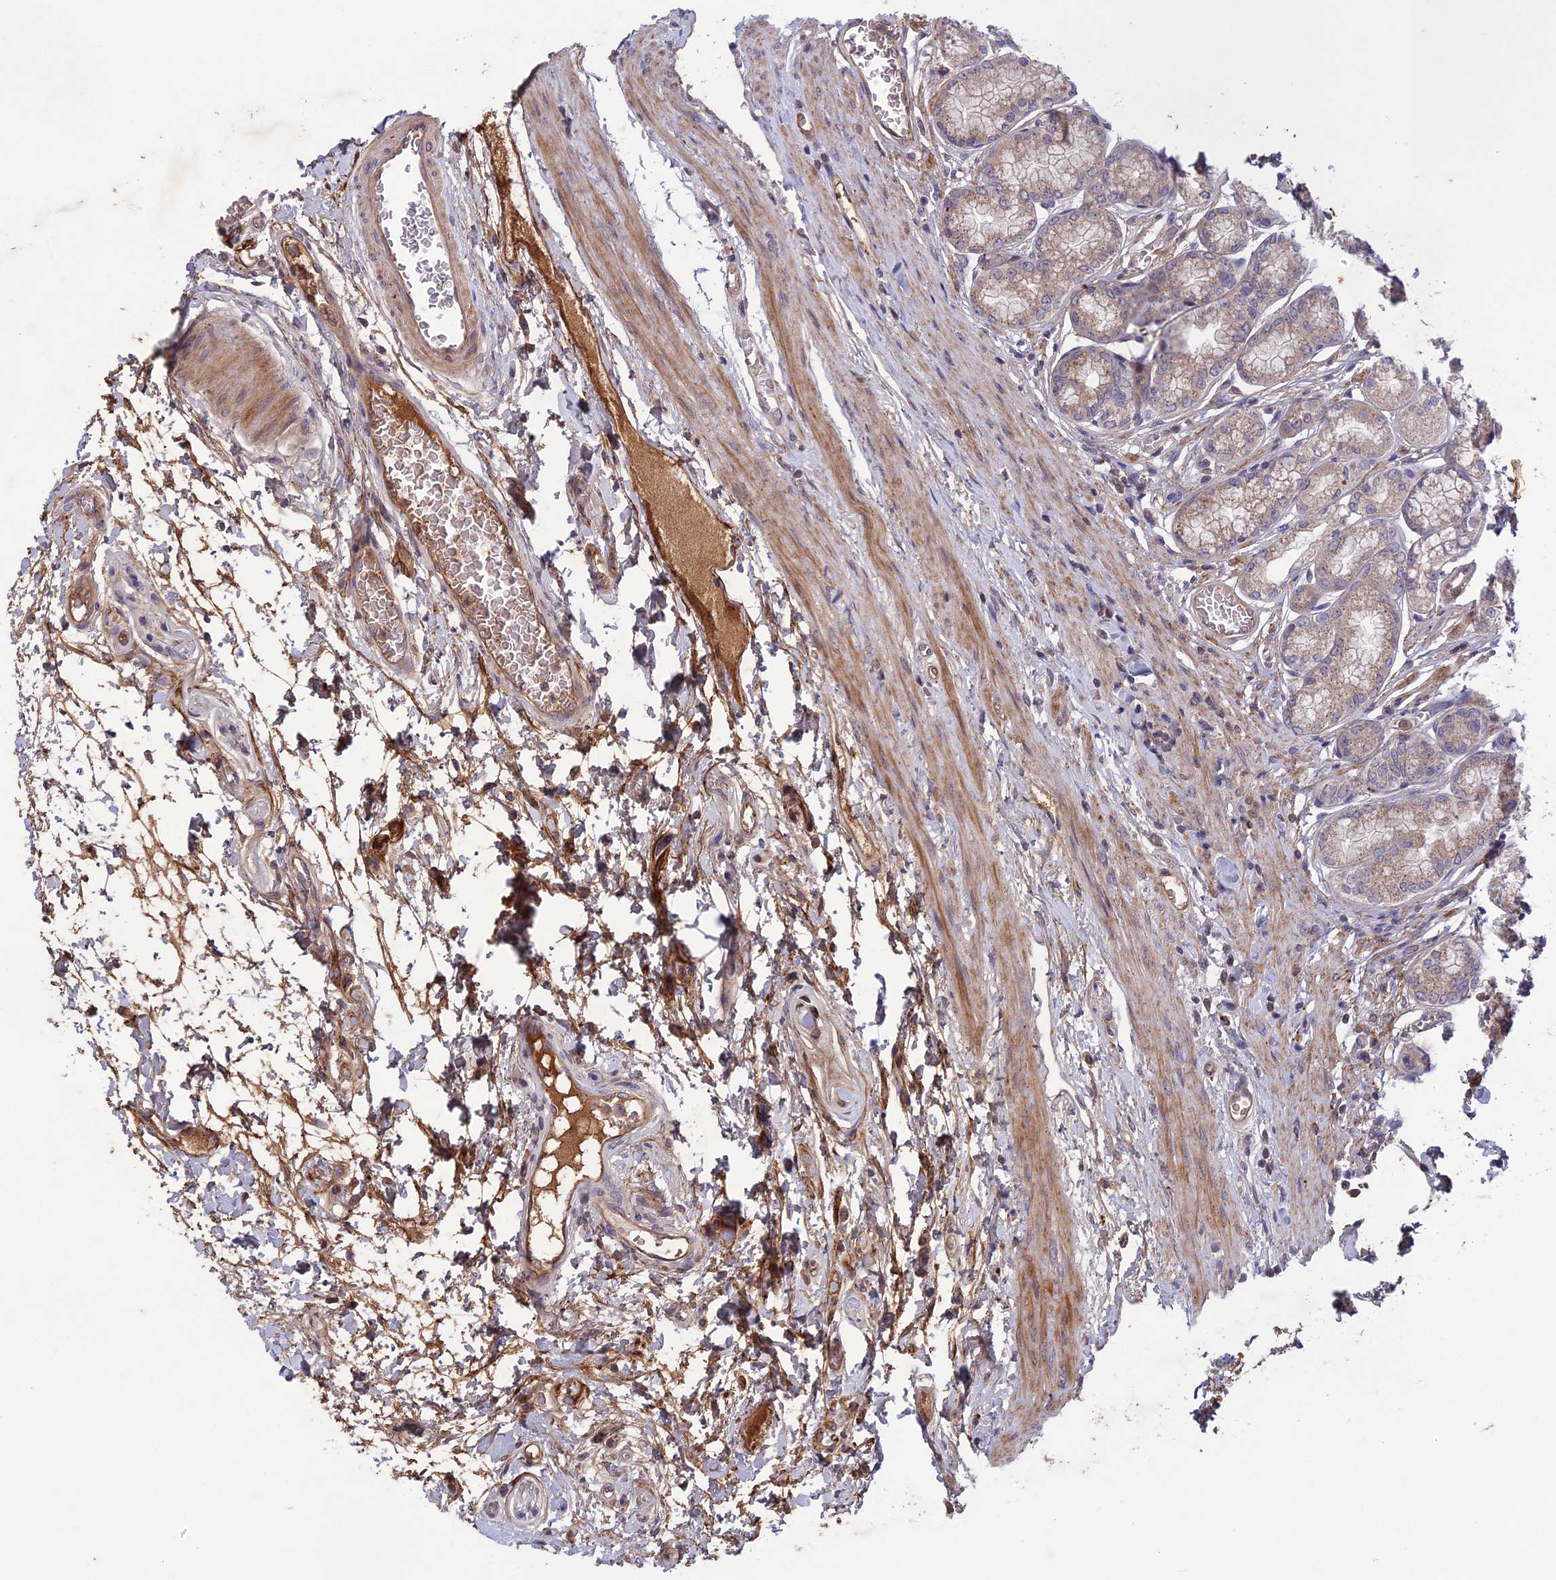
{"staining": {"intensity": "moderate", "quantity": "25%-75%", "location": "cytoplasmic/membranous,nuclear"}, "tissue": "stomach", "cell_type": "Glandular cells", "image_type": "normal", "snomed": [{"axis": "morphology", "description": "Normal tissue, NOS"}, {"axis": "morphology", "description": "Adenocarcinoma, NOS"}, {"axis": "morphology", "description": "Adenocarcinoma, High grade"}, {"axis": "topography", "description": "Stomach, upper"}, {"axis": "topography", "description": "Stomach"}], "caption": "Approximately 25%-75% of glandular cells in benign human stomach demonstrate moderate cytoplasmic/membranous,nuclear protein positivity as visualized by brown immunohistochemical staining.", "gene": "ADO", "patient": {"sex": "female", "age": 65}}